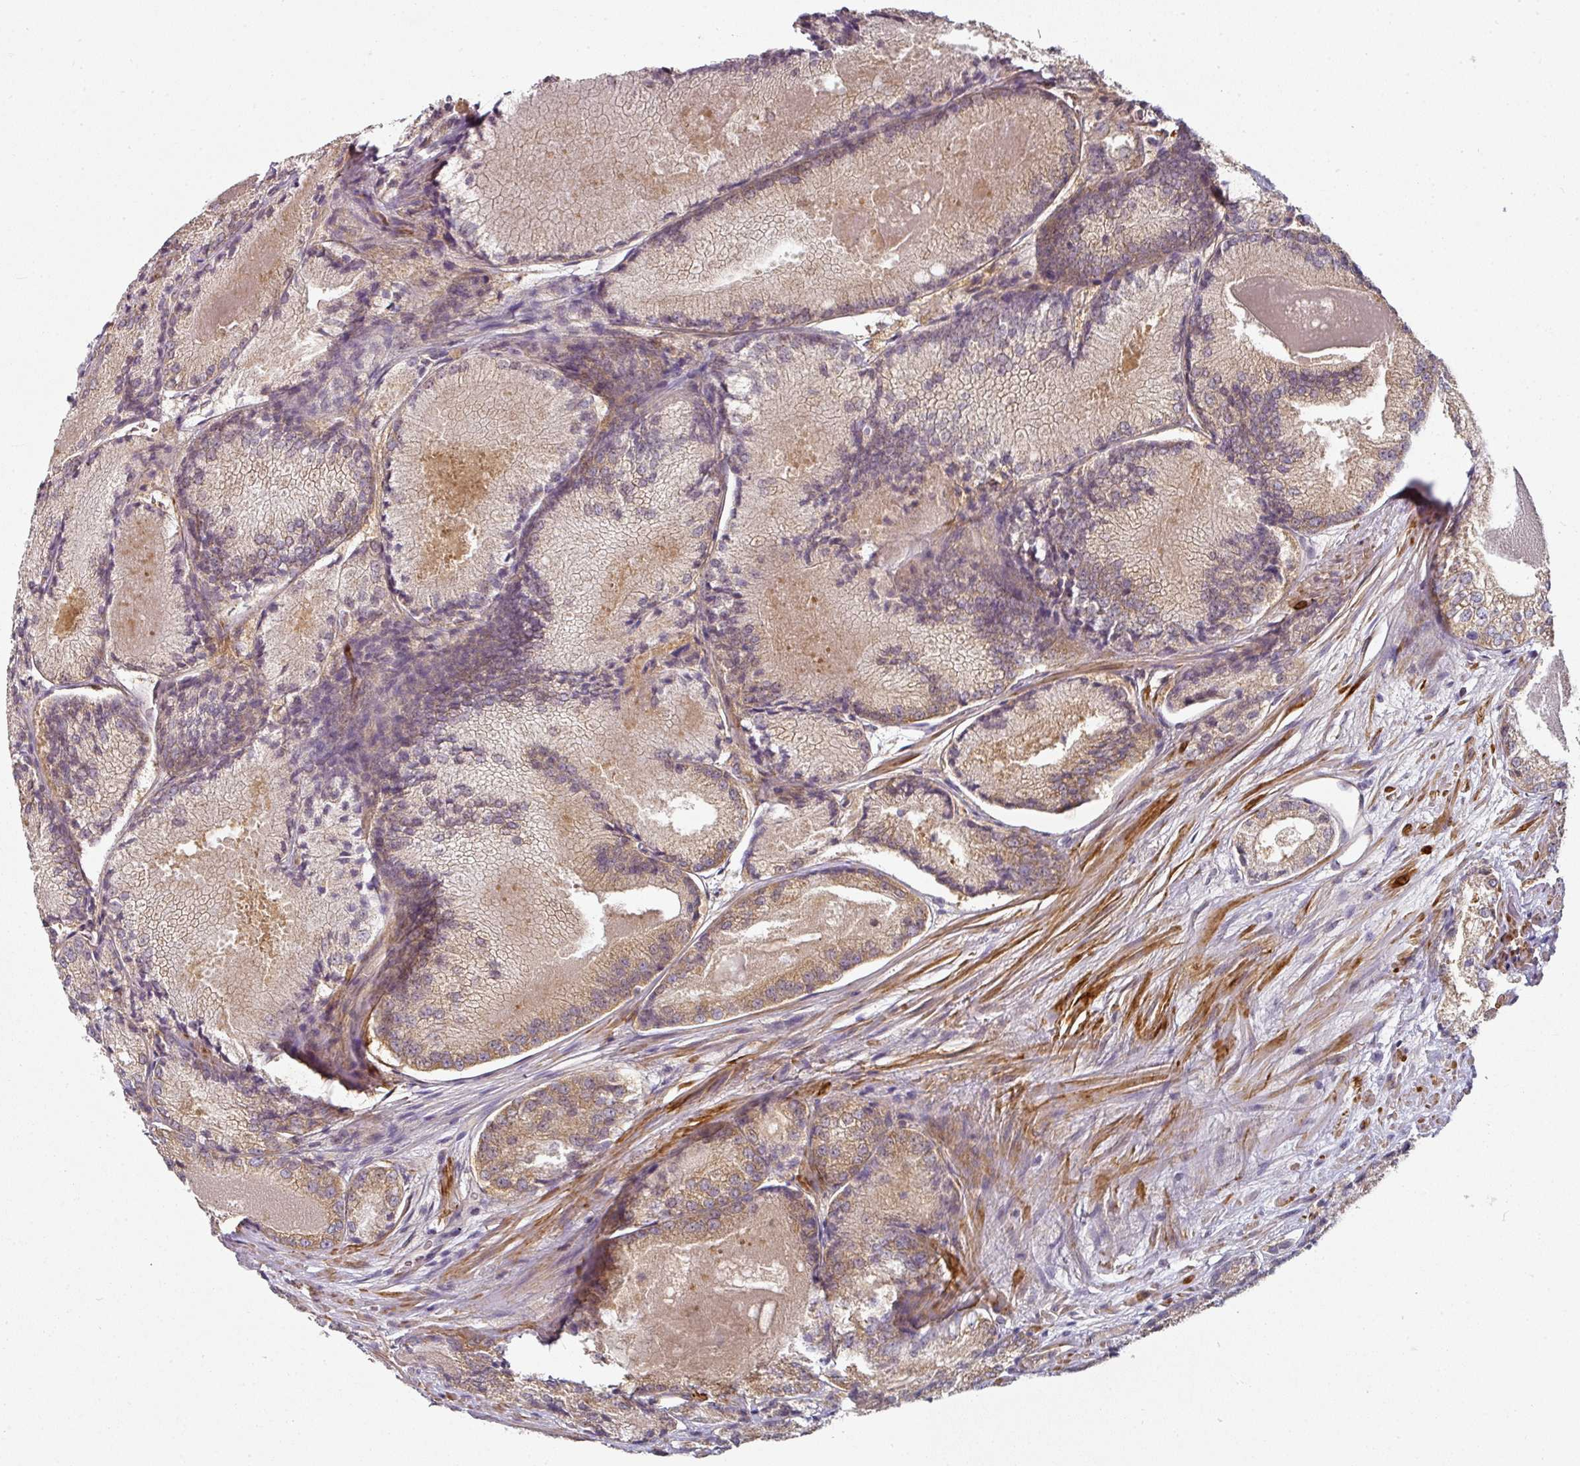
{"staining": {"intensity": "weak", "quantity": "25%-75%", "location": "cytoplasmic/membranous"}, "tissue": "prostate cancer", "cell_type": "Tumor cells", "image_type": "cancer", "snomed": [{"axis": "morphology", "description": "Adenocarcinoma, Low grade"}, {"axis": "topography", "description": "Prostate"}], "caption": "Protein expression analysis of human prostate cancer reveals weak cytoplasmic/membranous staining in about 25%-75% of tumor cells. The protein of interest is shown in brown color, while the nuclei are stained blue.", "gene": "MAP2K2", "patient": {"sex": "male", "age": 68}}